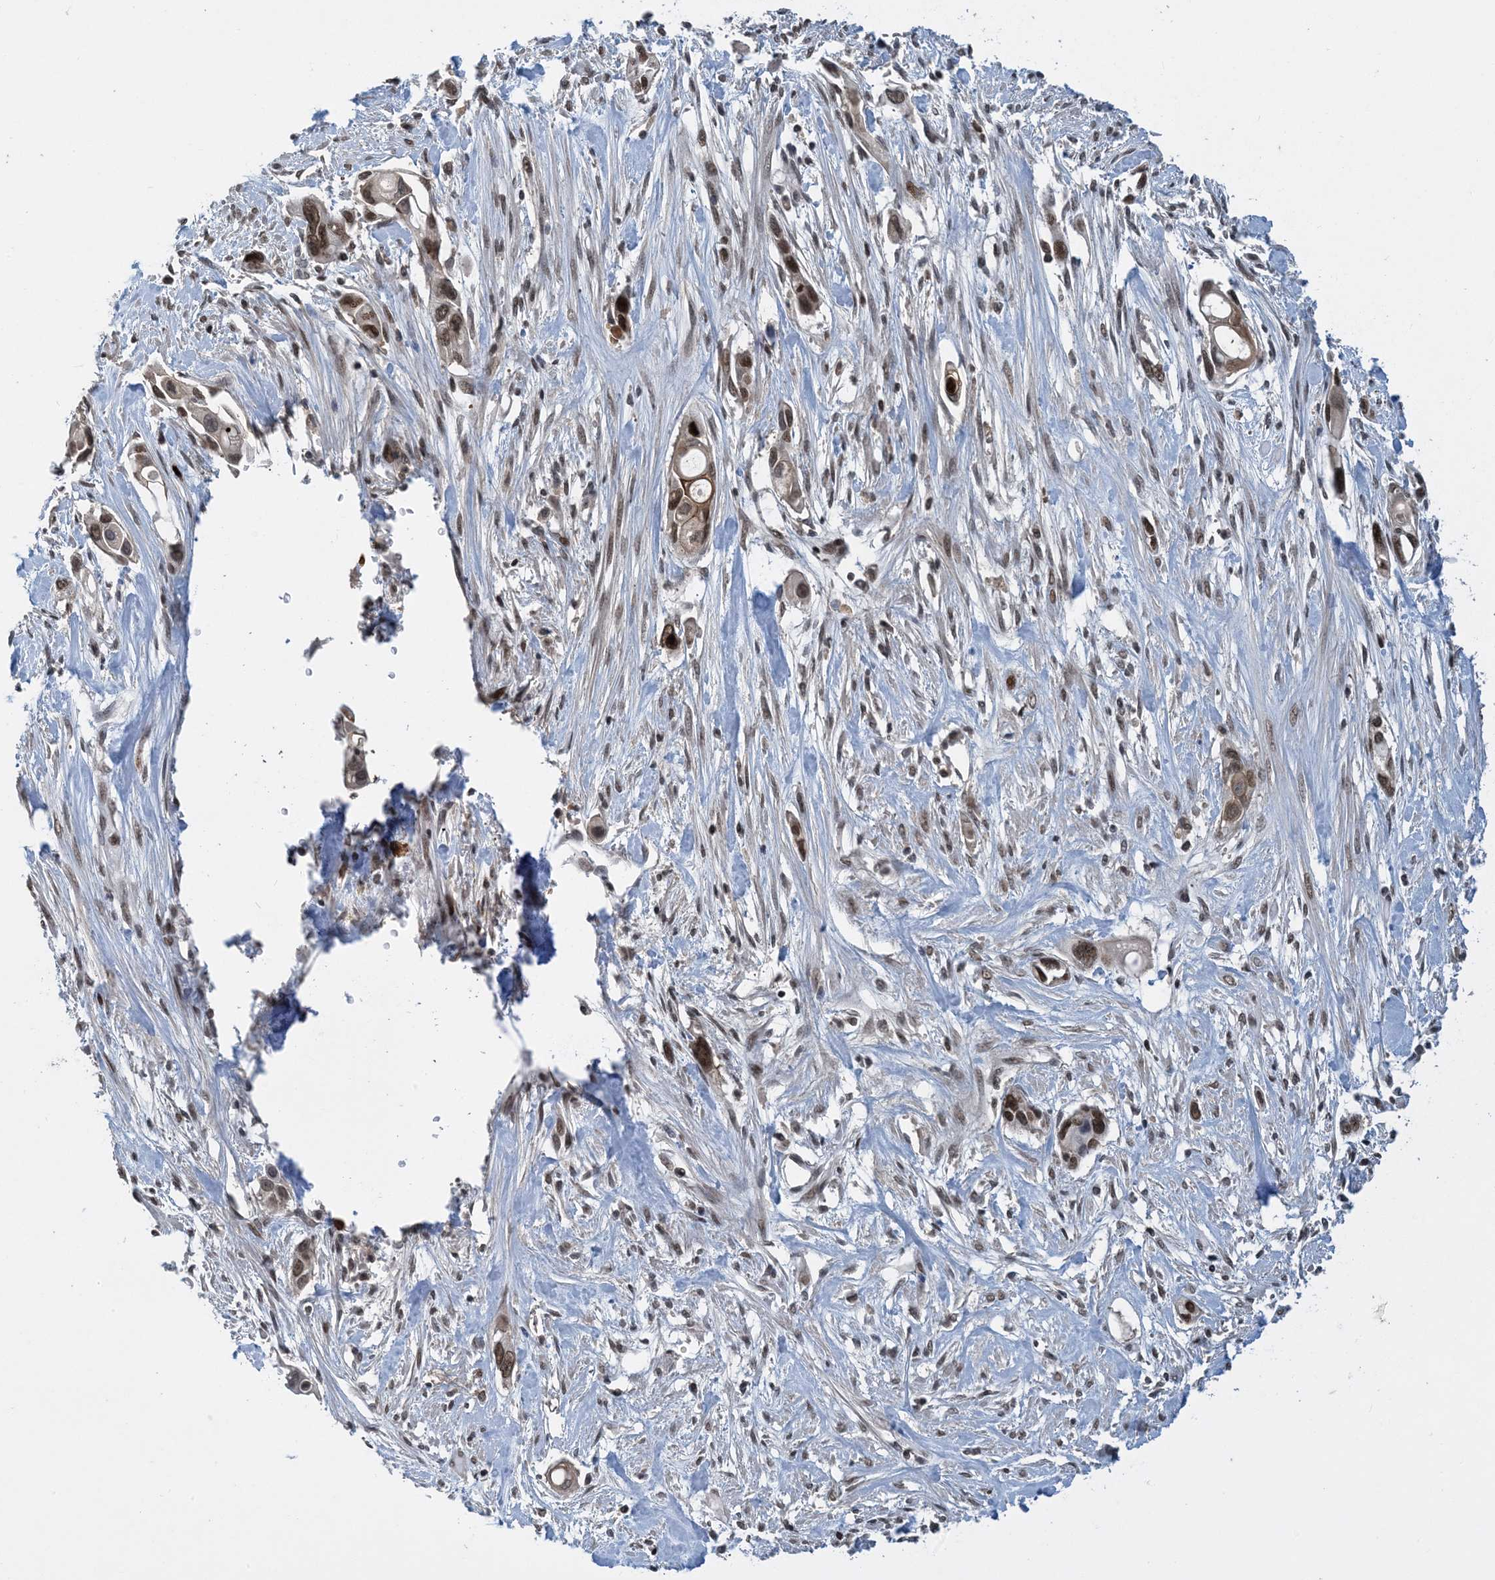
{"staining": {"intensity": "moderate", "quantity": ">75%", "location": "nuclear"}, "tissue": "pancreatic cancer", "cell_type": "Tumor cells", "image_type": "cancer", "snomed": [{"axis": "morphology", "description": "Adenocarcinoma, NOS"}, {"axis": "topography", "description": "Pancreas"}], "caption": "DAB immunohistochemical staining of human adenocarcinoma (pancreatic) shows moderate nuclear protein positivity in approximately >75% of tumor cells.", "gene": "ACYP2", "patient": {"sex": "female", "age": 60}}